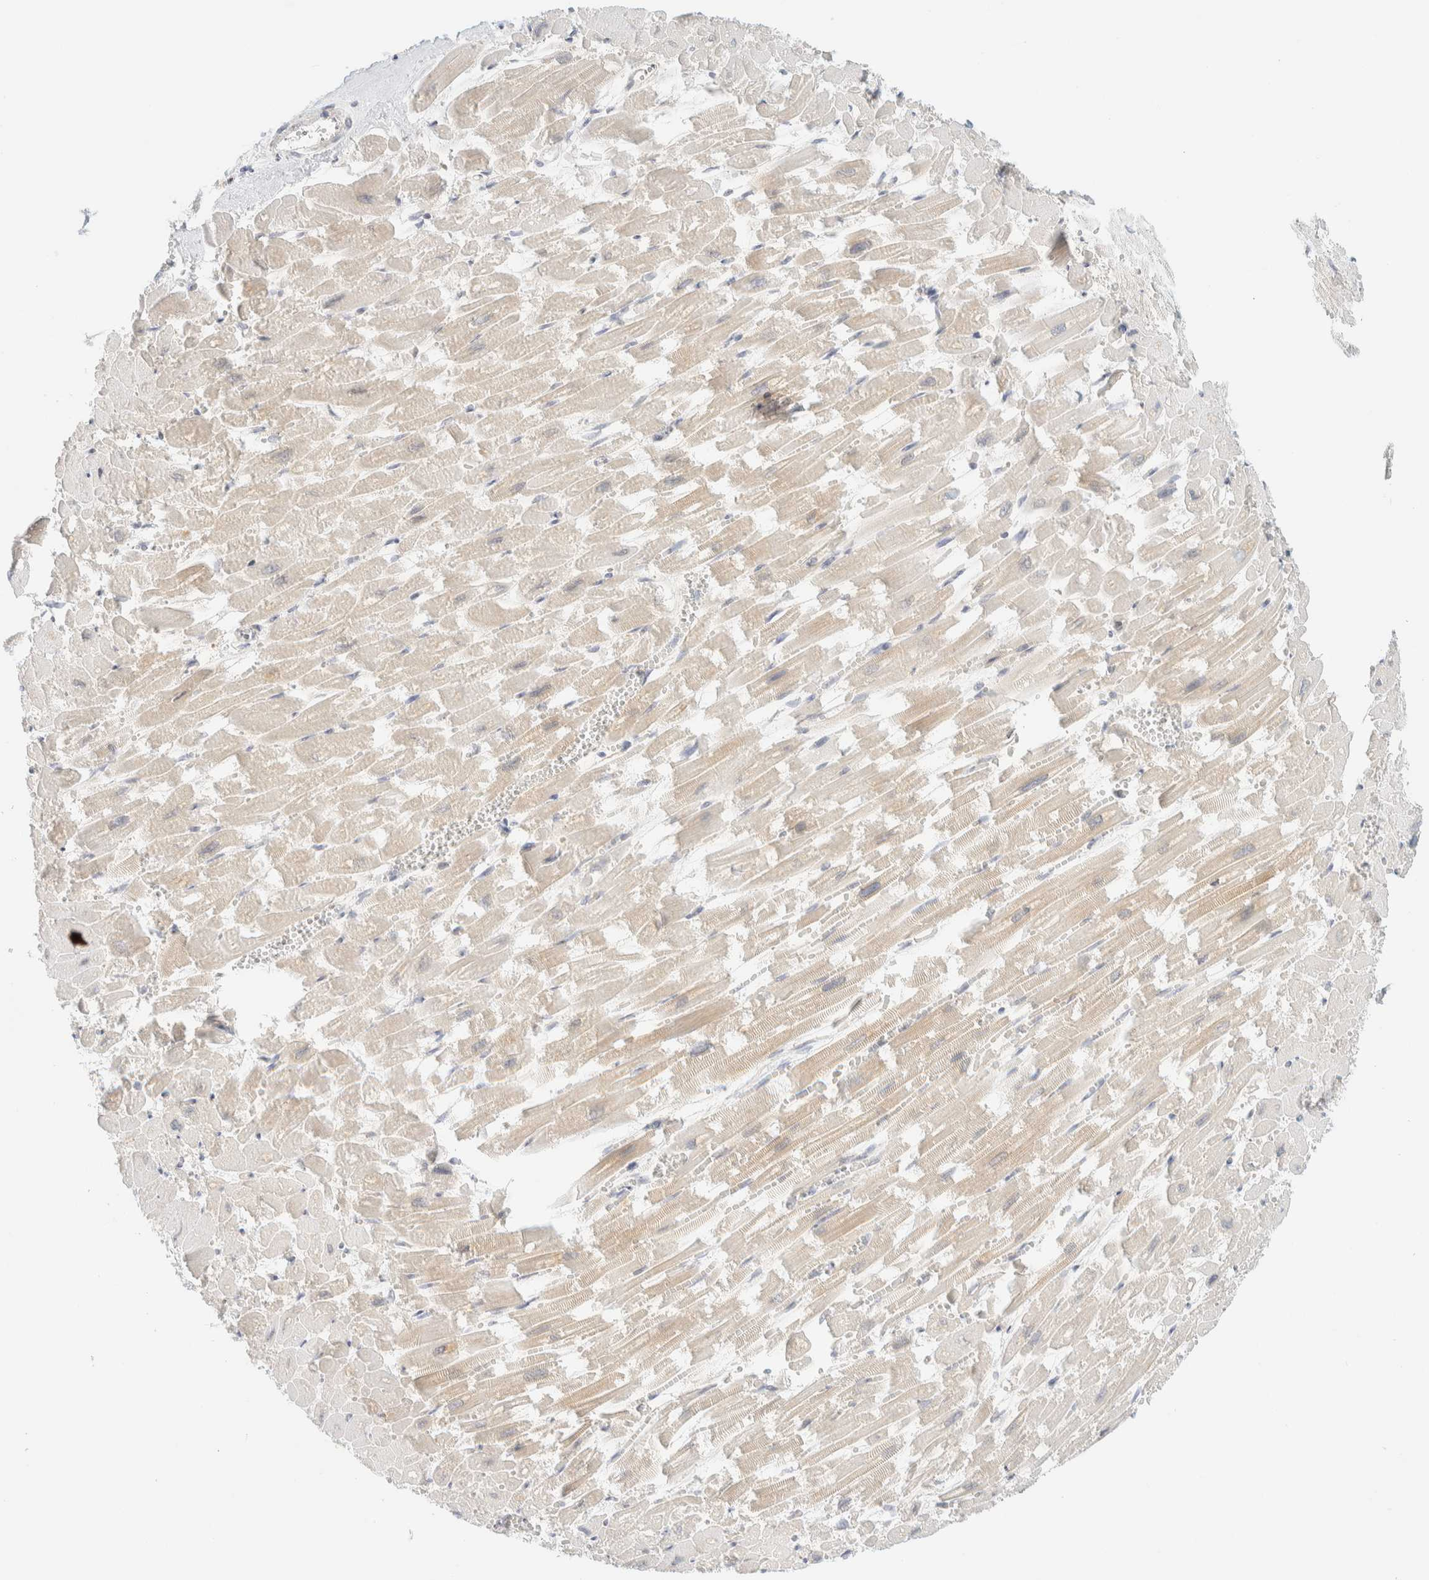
{"staining": {"intensity": "moderate", "quantity": "<25%", "location": "cytoplasmic/membranous"}, "tissue": "heart muscle", "cell_type": "Cardiomyocytes", "image_type": "normal", "snomed": [{"axis": "morphology", "description": "Normal tissue, NOS"}, {"axis": "topography", "description": "Heart"}], "caption": "Cardiomyocytes show low levels of moderate cytoplasmic/membranous expression in approximately <25% of cells in normal heart muscle. Immunohistochemistry stains the protein in brown and the nuclei are stained blue.", "gene": "PCYT2", "patient": {"sex": "male", "age": 54}}